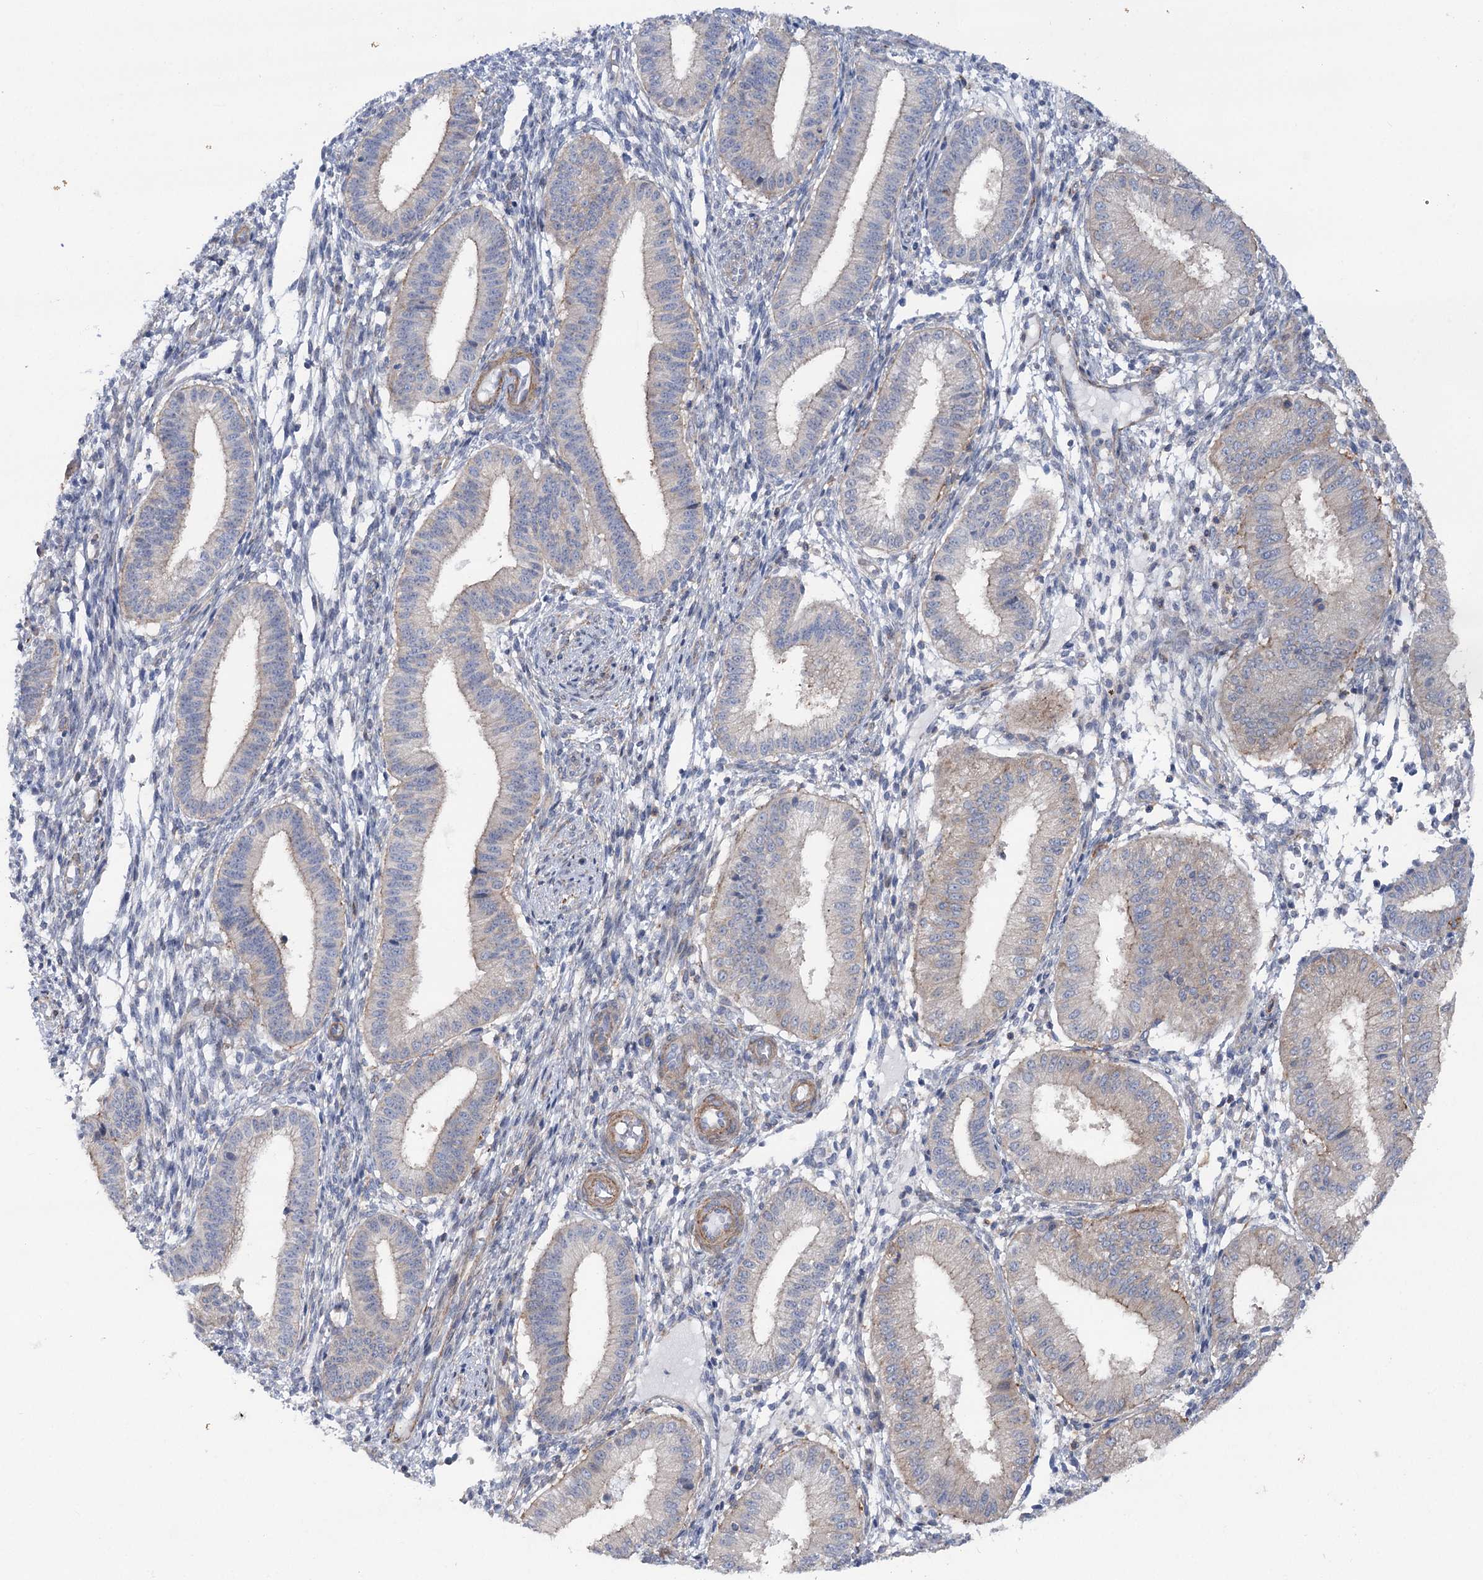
{"staining": {"intensity": "negative", "quantity": "none", "location": "none"}, "tissue": "endometrium", "cell_type": "Cells in endometrial stroma", "image_type": "normal", "snomed": [{"axis": "morphology", "description": "Normal tissue, NOS"}, {"axis": "topography", "description": "Endometrium"}], "caption": "Immunohistochemistry image of benign human endometrium stained for a protein (brown), which exhibits no positivity in cells in endometrial stroma. (DAB immunohistochemistry (IHC) visualized using brightfield microscopy, high magnification).", "gene": "LARP1B", "patient": {"sex": "female", "age": 39}}